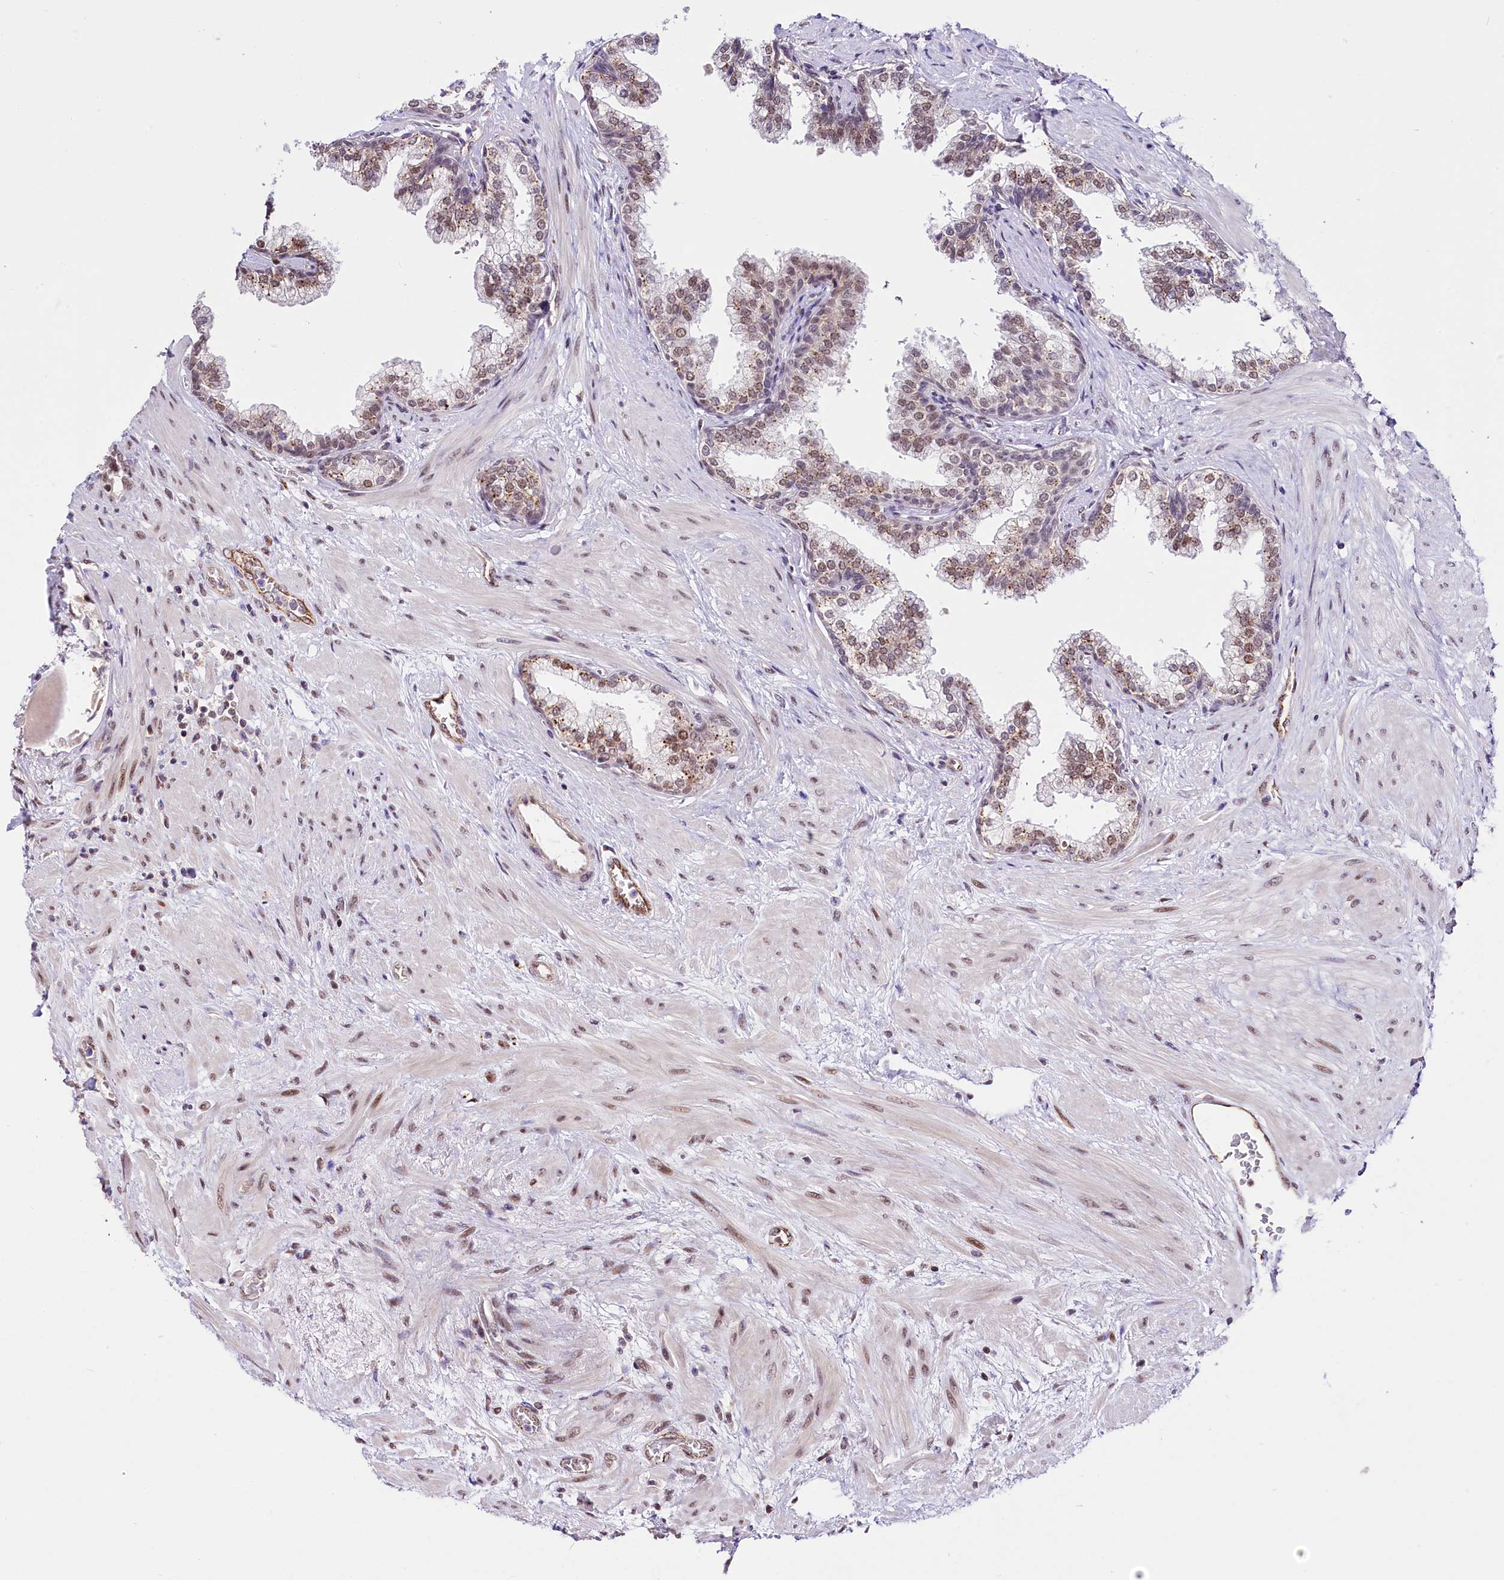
{"staining": {"intensity": "moderate", "quantity": "25%-75%", "location": "cytoplasmic/membranous,nuclear"}, "tissue": "prostate", "cell_type": "Glandular cells", "image_type": "normal", "snomed": [{"axis": "morphology", "description": "Normal tissue, NOS"}, {"axis": "topography", "description": "Prostate"}], "caption": "Moderate cytoplasmic/membranous,nuclear positivity is appreciated in approximately 25%-75% of glandular cells in unremarkable prostate. (Brightfield microscopy of DAB IHC at high magnification).", "gene": "MRPL54", "patient": {"sex": "male", "age": 57}}